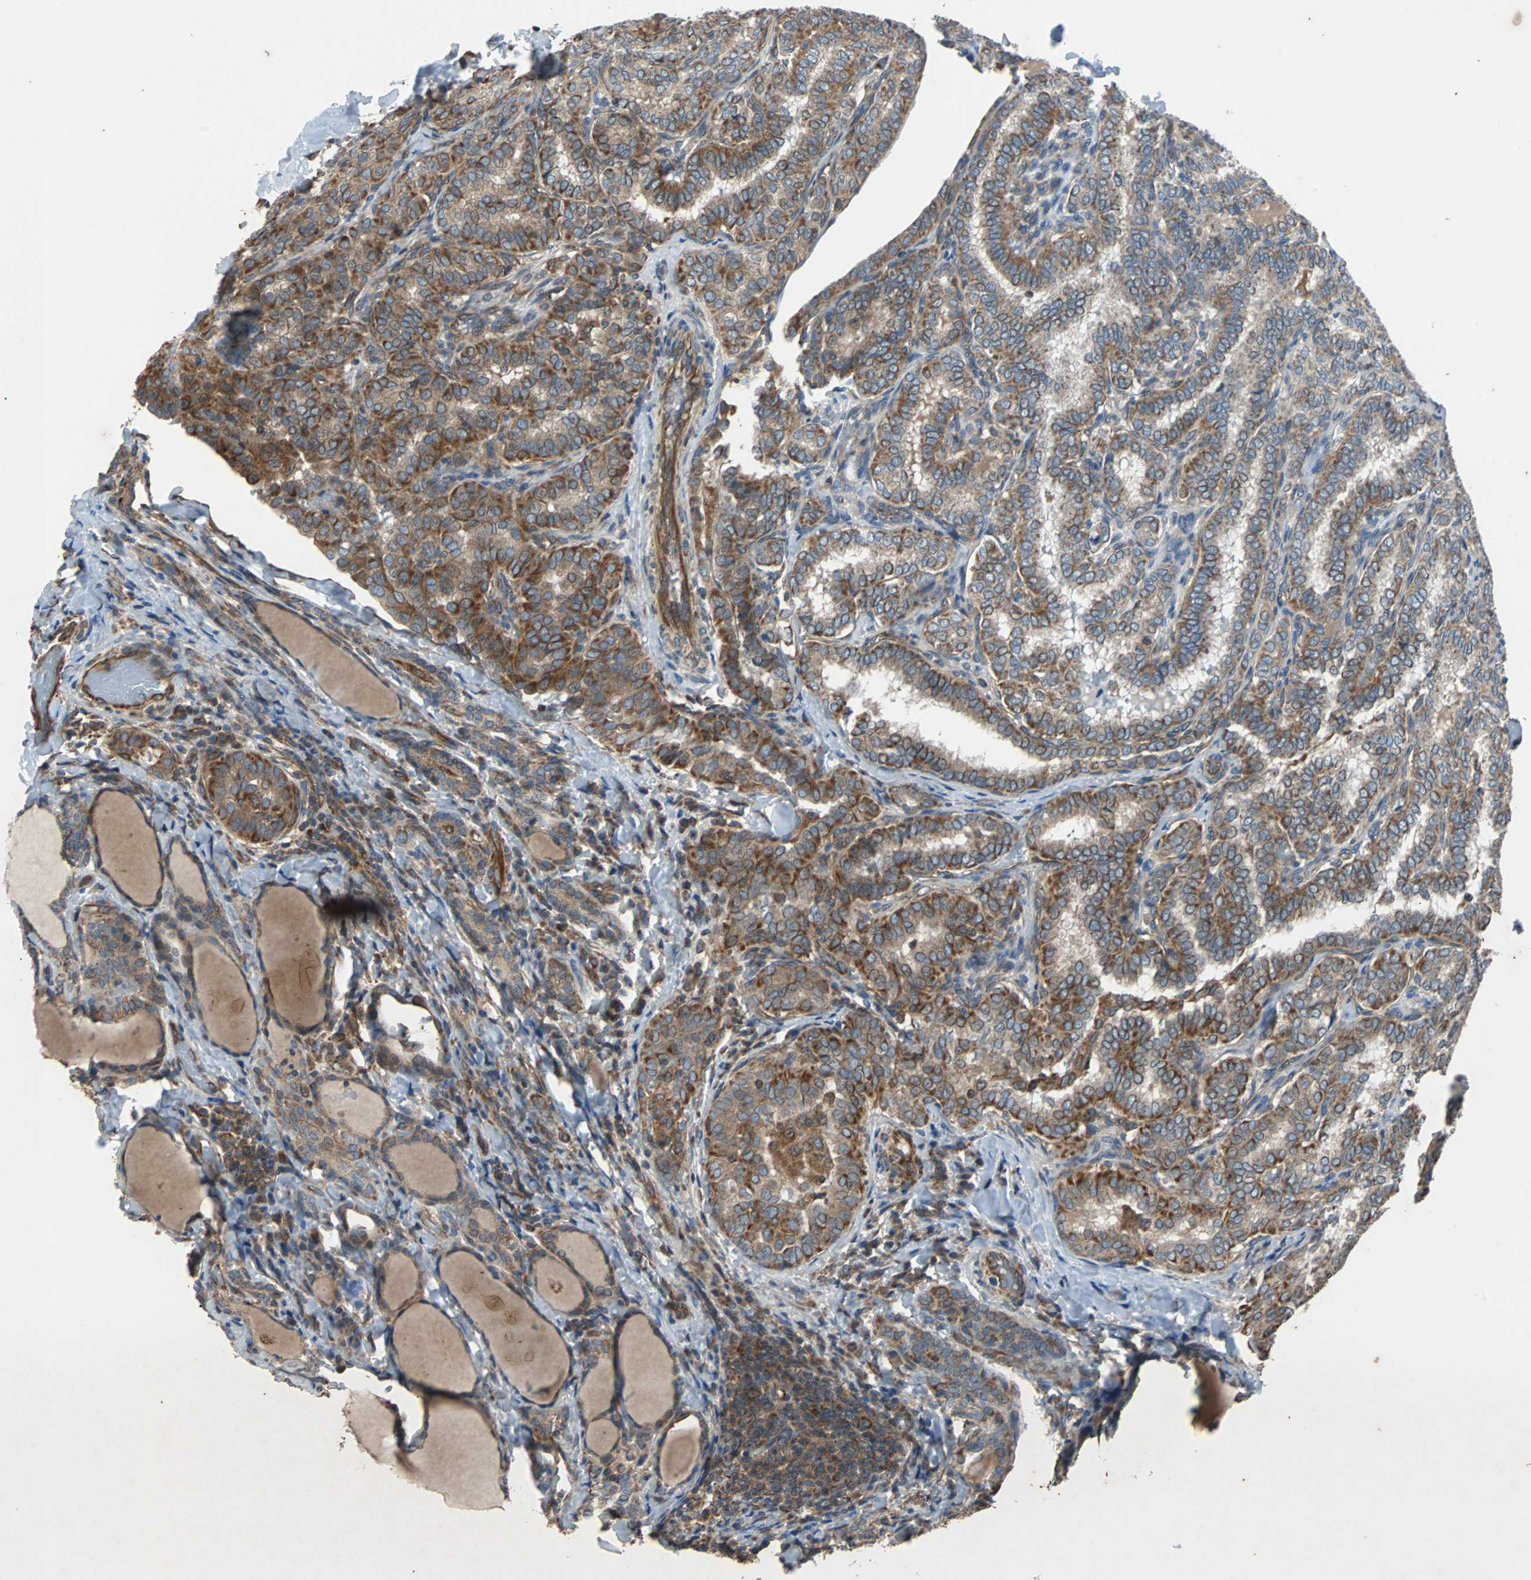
{"staining": {"intensity": "moderate", "quantity": ">75%", "location": "cytoplasmic/membranous"}, "tissue": "thyroid cancer", "cell_type": "Tumor cells", "image_type": "cancer", "snomed": [{"axis": "morphology", "description": "Normal tissue, NOS"}, {"axis": "morphology", "description": "Papillary adenocarcinoma, NOS"}, {"axis": "topography", "description": "Thyroid gland"}], "caption": "A high-resolution photomicrograph shows immunohistochemistry staining of thyroid papillary adenocarcinoma, which reveals moderate cytoplasmic/membranous staining in approximately >75% of tumor cells.", "gene": "ACTR3", "patient": {"sex": "female", "age": 30}}